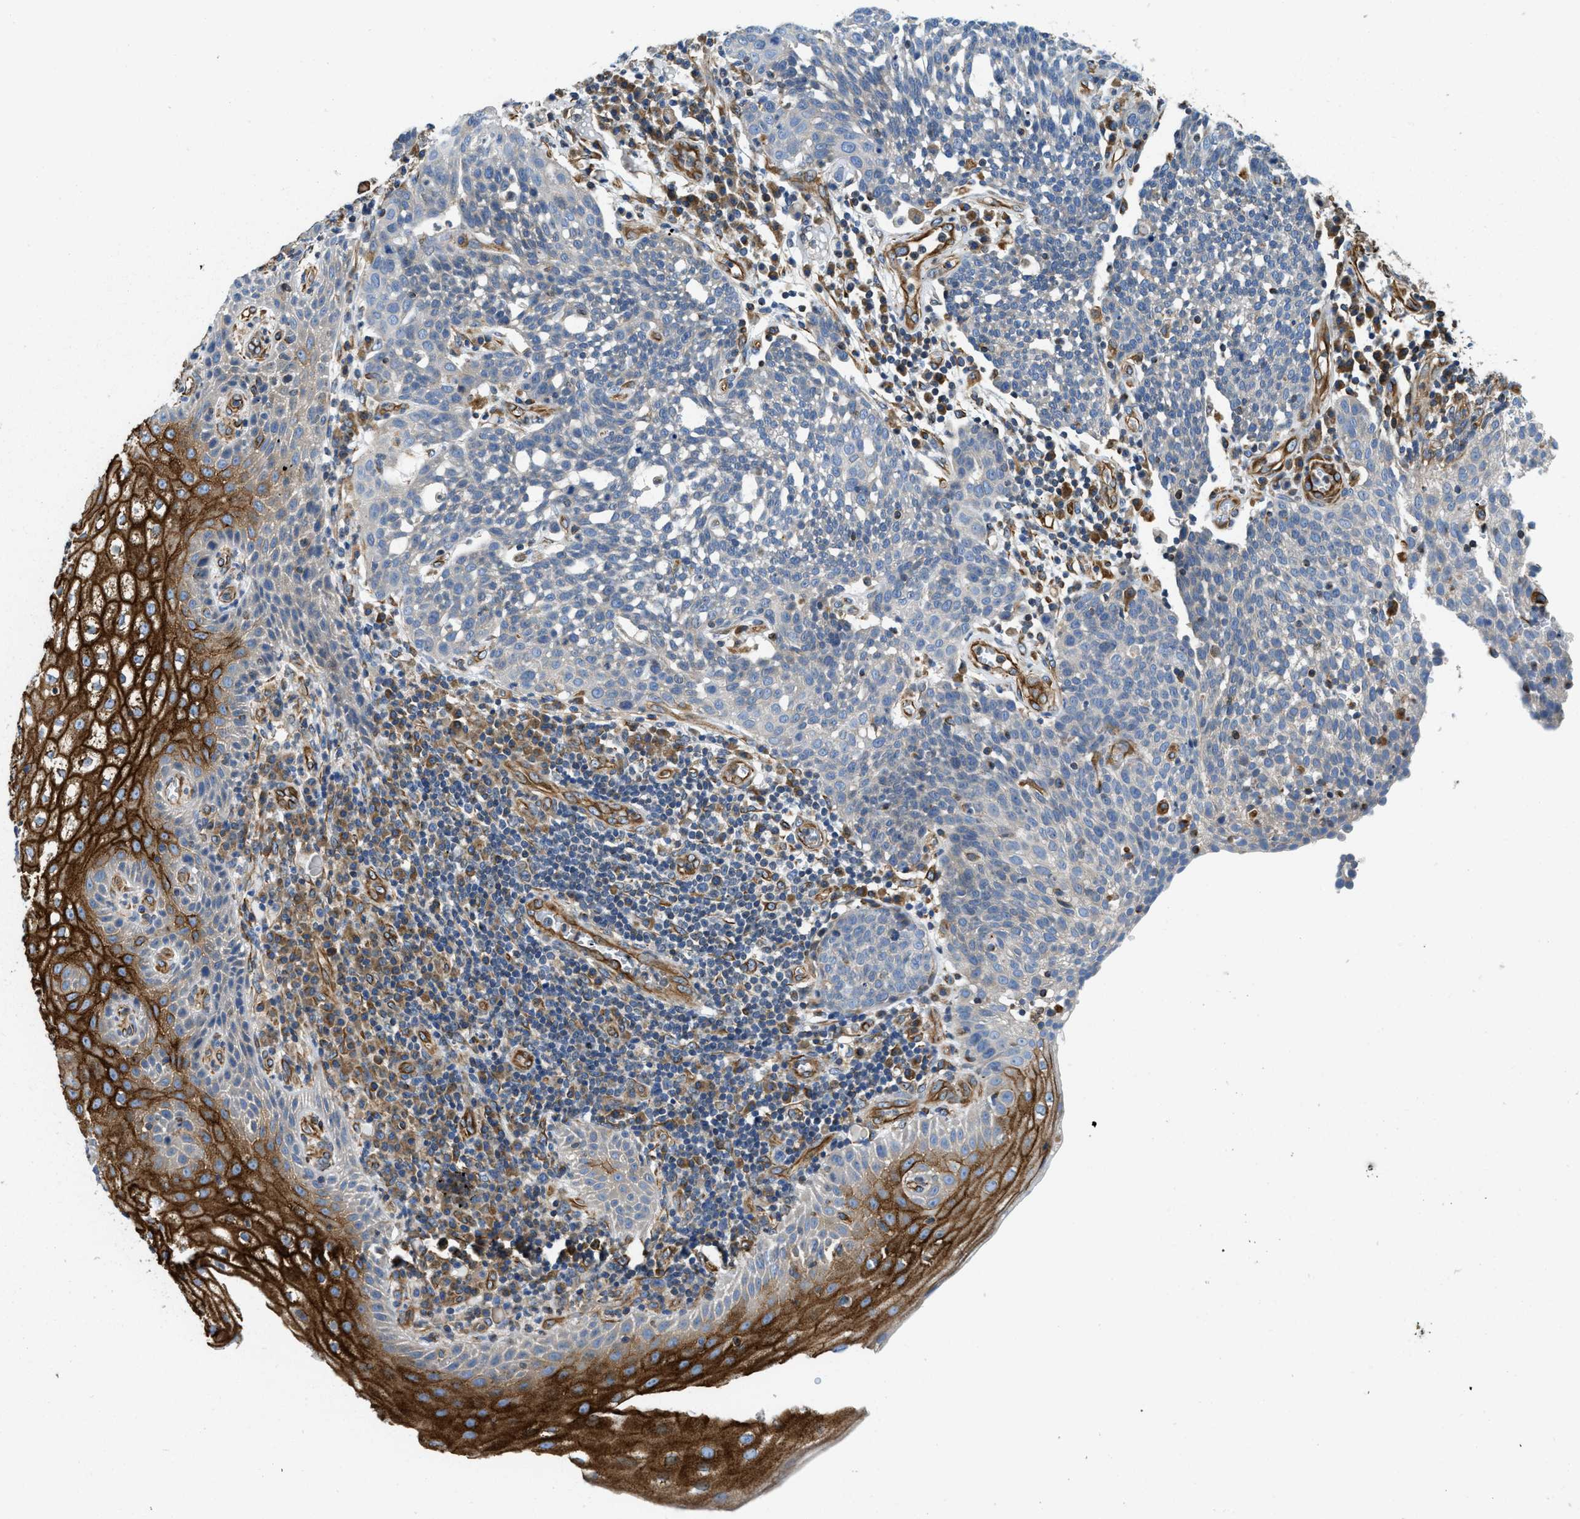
{"staining": {"intensity": "negative", "quantity": "none", "location": "none"}, "tissue": "cervical cancer", "cell_type": "Tumor cells", "image_type": "cancer", "snomed": [{"axis": "morphology", "description": "Squamous cell carcinoma, NOS"}, {"axis": "topography", "description": "Cervix"}], "caption": "IHC image of cervical cancer stained for a protein (brown), which displays no staining in tumor cells.", "gene": "HSD17B12", "patient": {"sex": "female", "age": 34}}